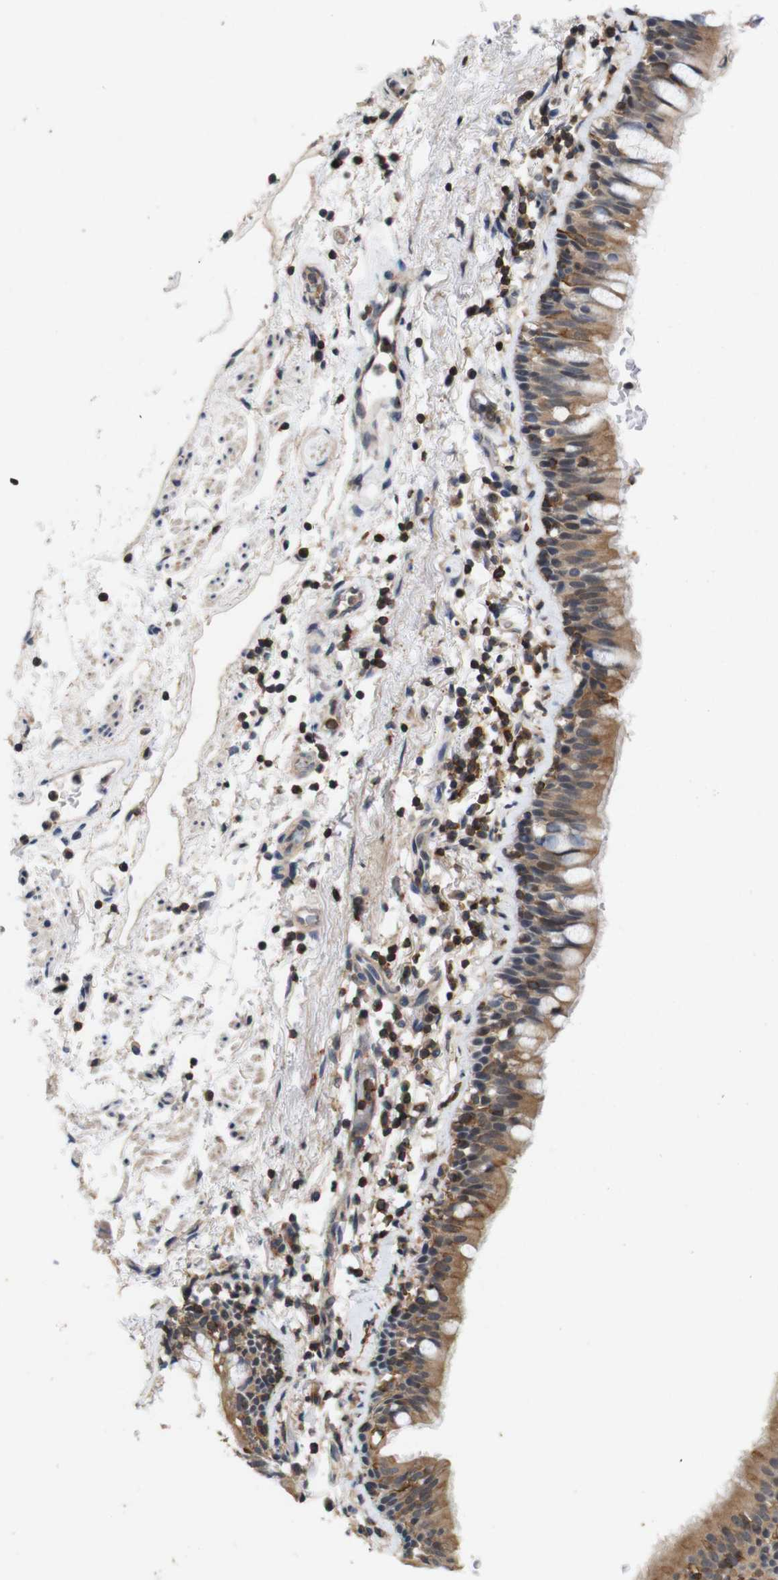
{"staining": {"intensity": "moderate", "quantity": ">75%", "location": "cytoplasmic/membranous"}, "tissue": "bronchus", "cell_type": "Respiratory epithelial cells", "image_type": "normal", "snomed": [{"axis": "morphology", "description": "Normal tissue, NOS"}, {"axis": "morphology", "description": "Inflammation, NOS"}, {"axis": "topography", "description": "Cartilage tissue"}, {"axis": "topography", "description": "Bronchus"}], "caption": "The micrograph demonstrates immunohistochemical staining of benign bronchus. There is moderate cytoplasmic/membranous positivity is present in approximately >75% of respiratory epithelial cells. The protein of interest is shown in brown color, while the nuclei are stained blue.", "gene": "BRWD3", "patient": {"sex": "male", "age": 77}}